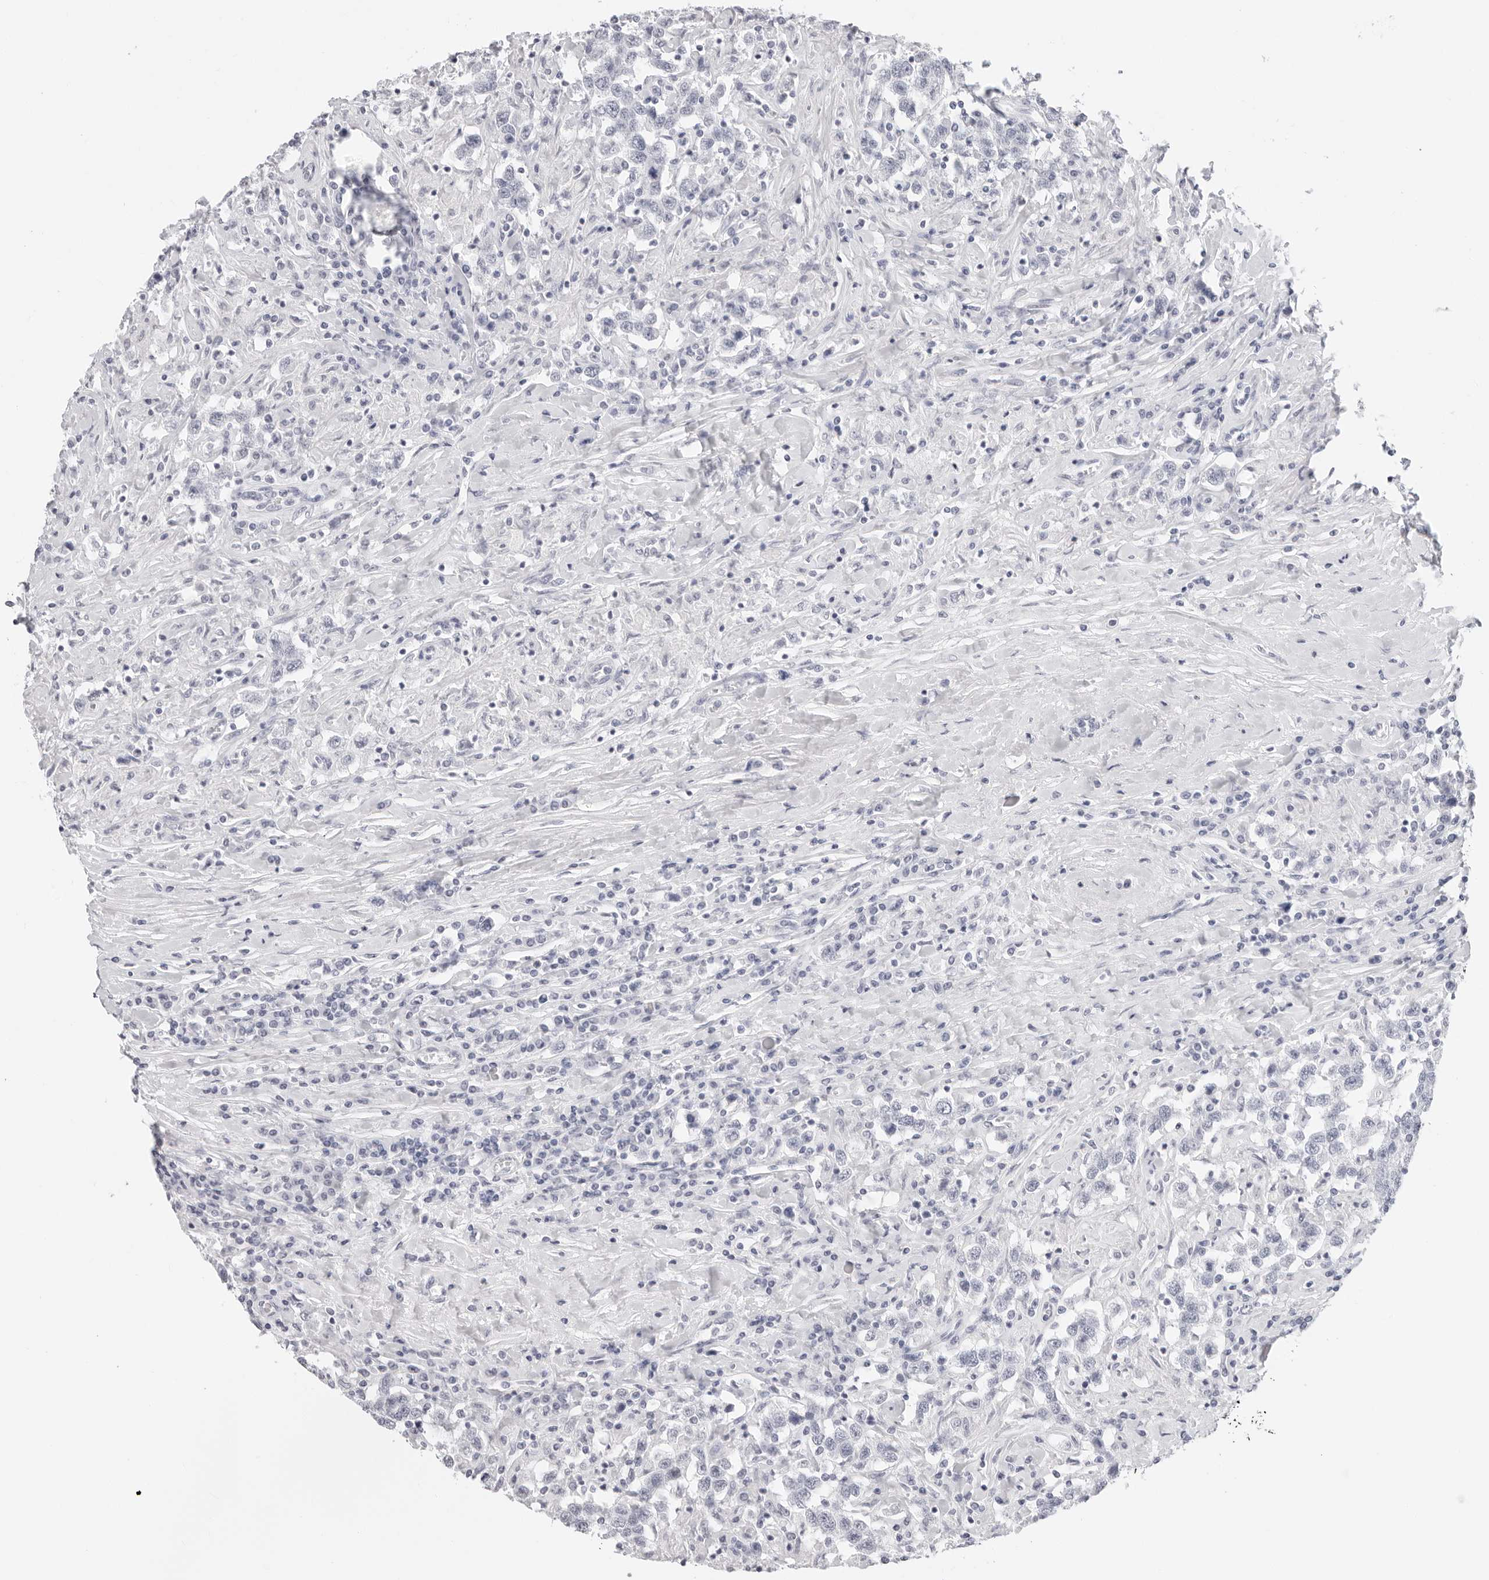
{"staining": {"intensity": "negative", "quantity": "none", "location": "none"}, "tissue": "testis cancer", "cell_type": "Tumor cells", "image_type": "cancer", "snomed": [{"axis": "morphology", "description": "Seminoma, NOS"}, {"axis": "topography", "description": "Testis"}], "caption": "This is an IHC image of human seminoma (testis). There is no expression in tumor cells.", "gene": "AGMAT", "patient": {"sex": "male", "age": 41}}